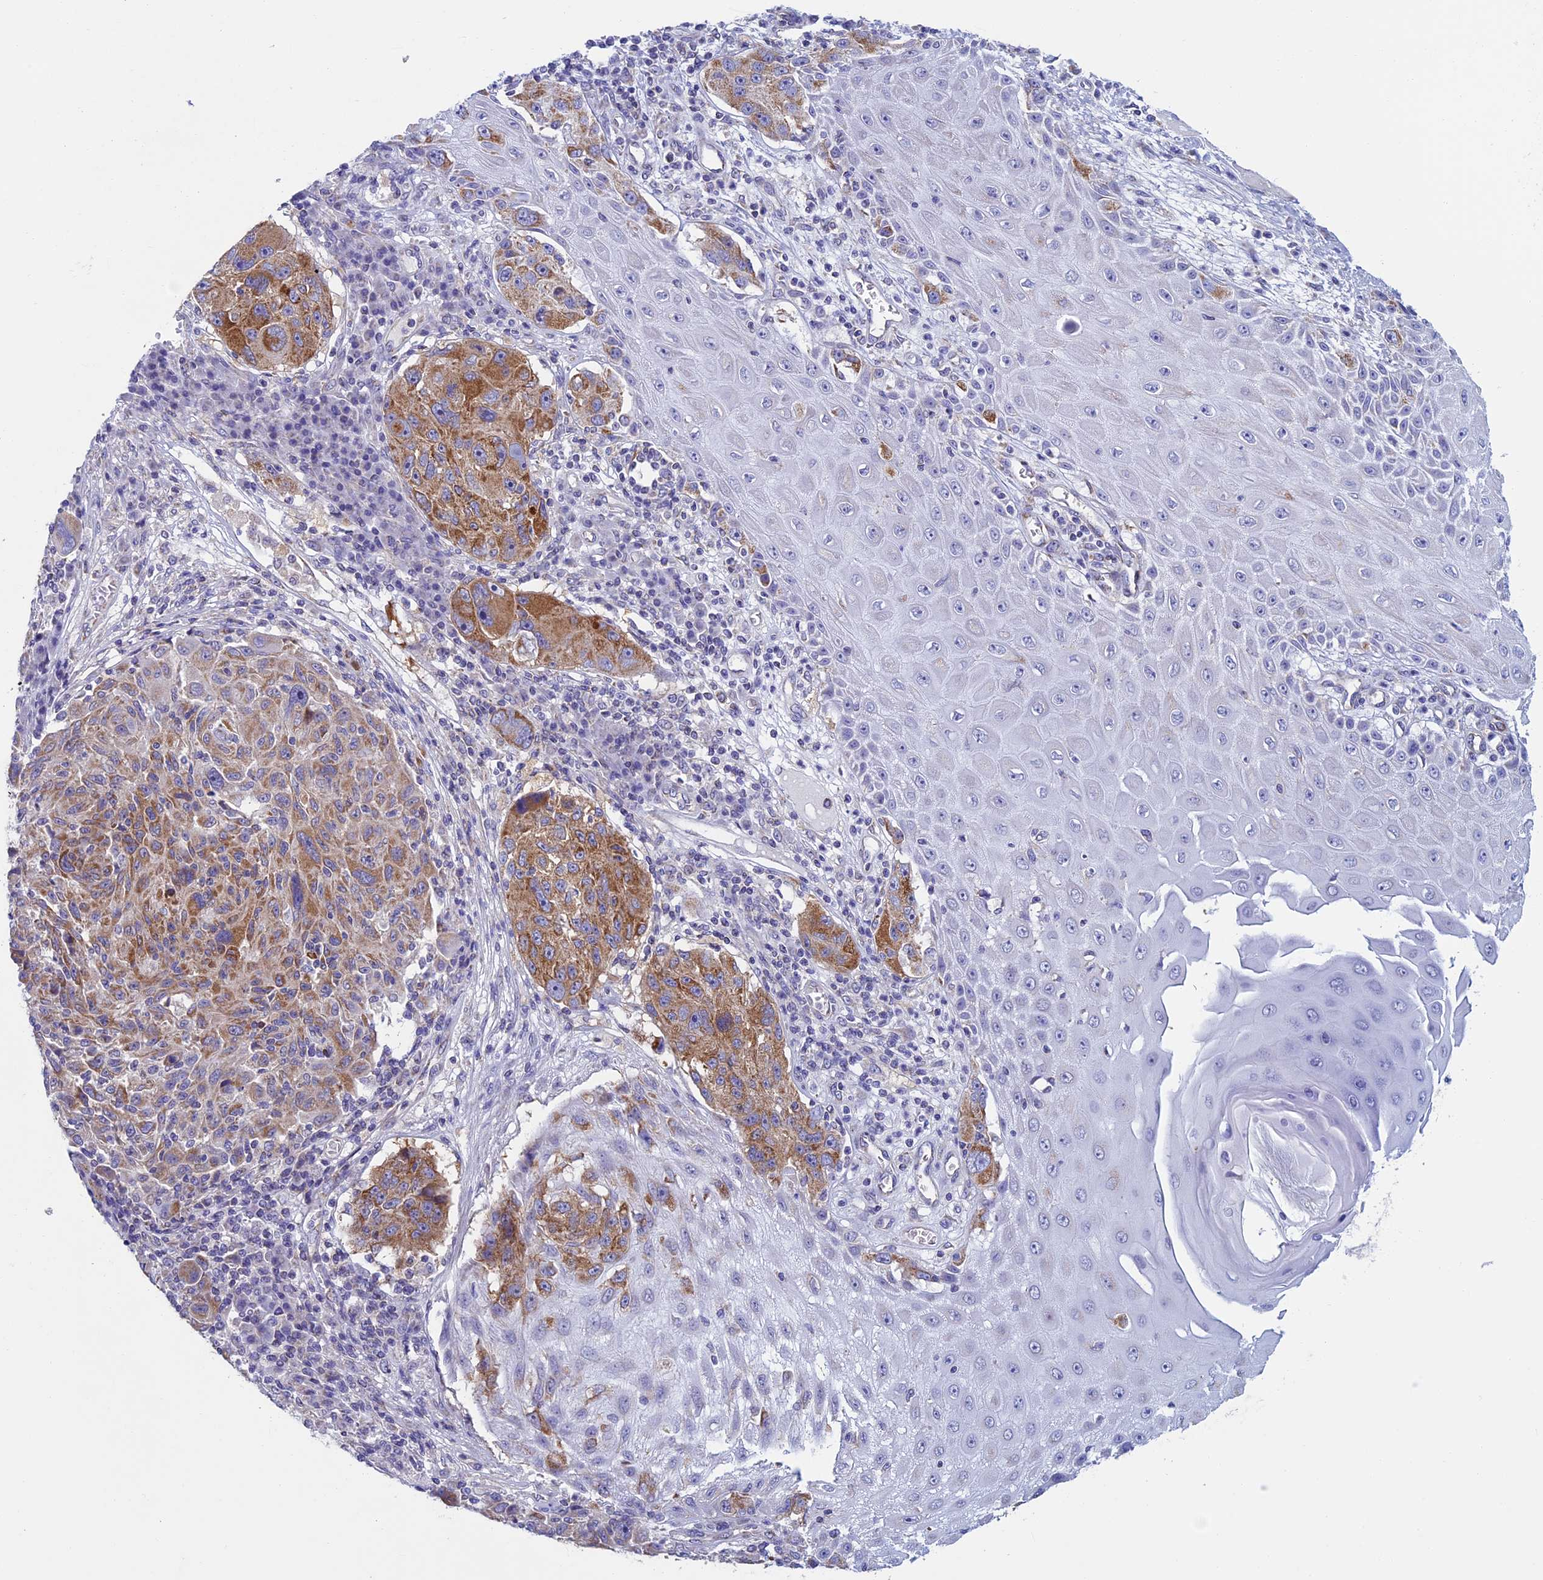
{"staining": {"intensity": "moderate", "quantity": ">75%", "location": "cytoplasmic/membranous"}, "tissue": "melanoma", "cell_type": "Tumor cells", "image_type": "cancer", "snomed": [{"axis": "morphology", "description": "Malignant melanoma, NOS"}, {"axis": "topography", "description": "Skin"}], "caption": "Melanoma tissue demonstrates moderate cytoplasmic/membranous positivity in about >75% of tumor cells, visualized by immunohistochemistry. The protein of interest is stained brown, and the nuclei are stained in blue (DAB (3,3'-diaminobenzidine) IHC with brightfield microscopy, high magnification).", "gene": "MFSD12", "patient": {"sex": "male", "age": 53}}